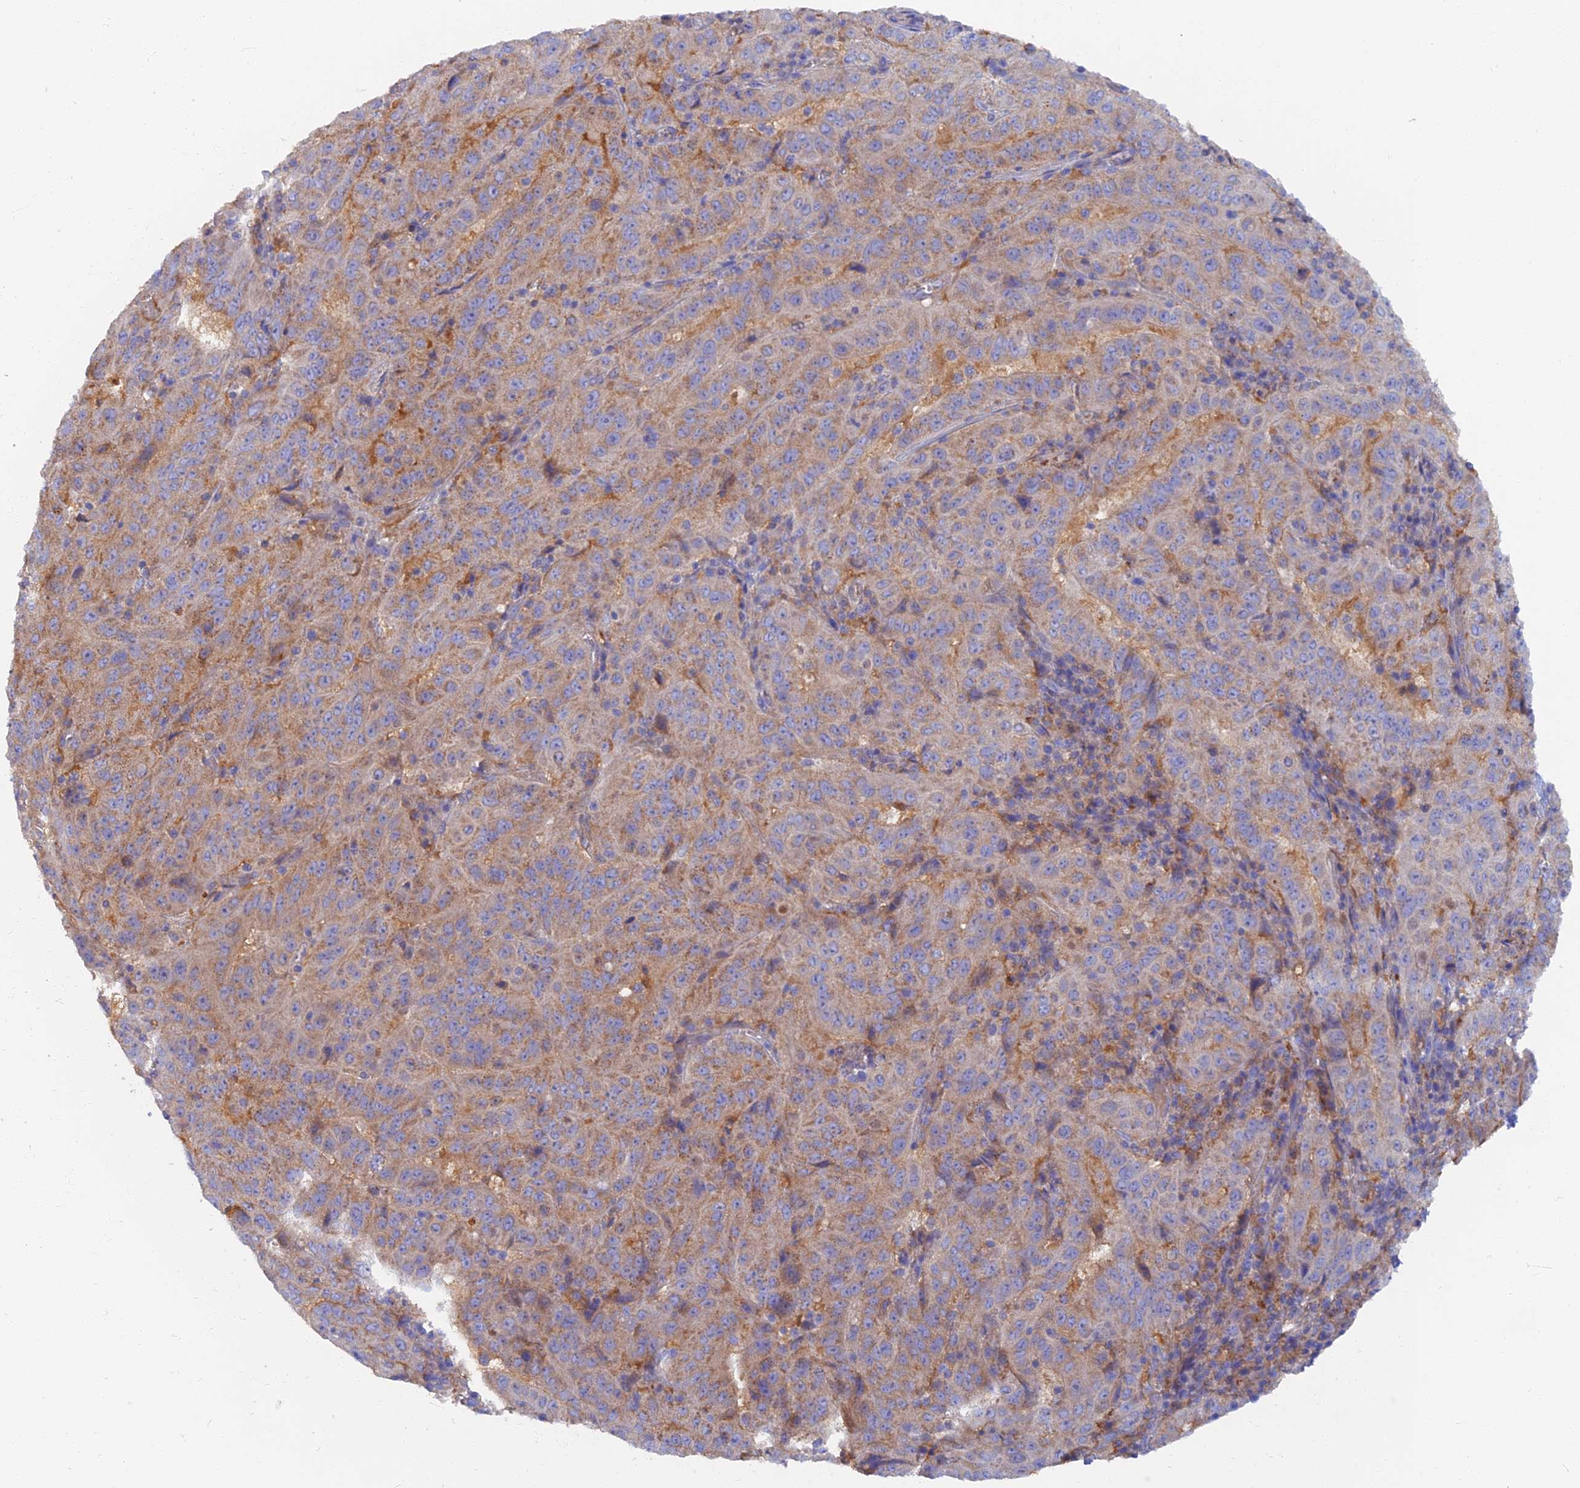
{"staining": {"intensity": "weak", "quantity": "25%-75%", "location": "cytoplasmic/membranous"}, "tissue": "pancreatic cancer", "cell_type": "Tumor cells", "image_type": "cancer", "snomed": [{"axis": "morphology", "description": "Adenocarcinoma, NOS"}, {"axis": "topography", "description": "Pancreas"}], "caption": "High-power microscopy captured an immunohistochemistry image of pancreatic cancer (adenocarcinoma), revealing weak cytoplasmic/membranous expression in about 25%-75% of tumor cells. (DAB (3,3'-diaminobenzidine) IHC, brown staining for protein, blue staining for nuclei).", "gene": "TMEM44", "patient": {"sex": "male", "age": 63}}